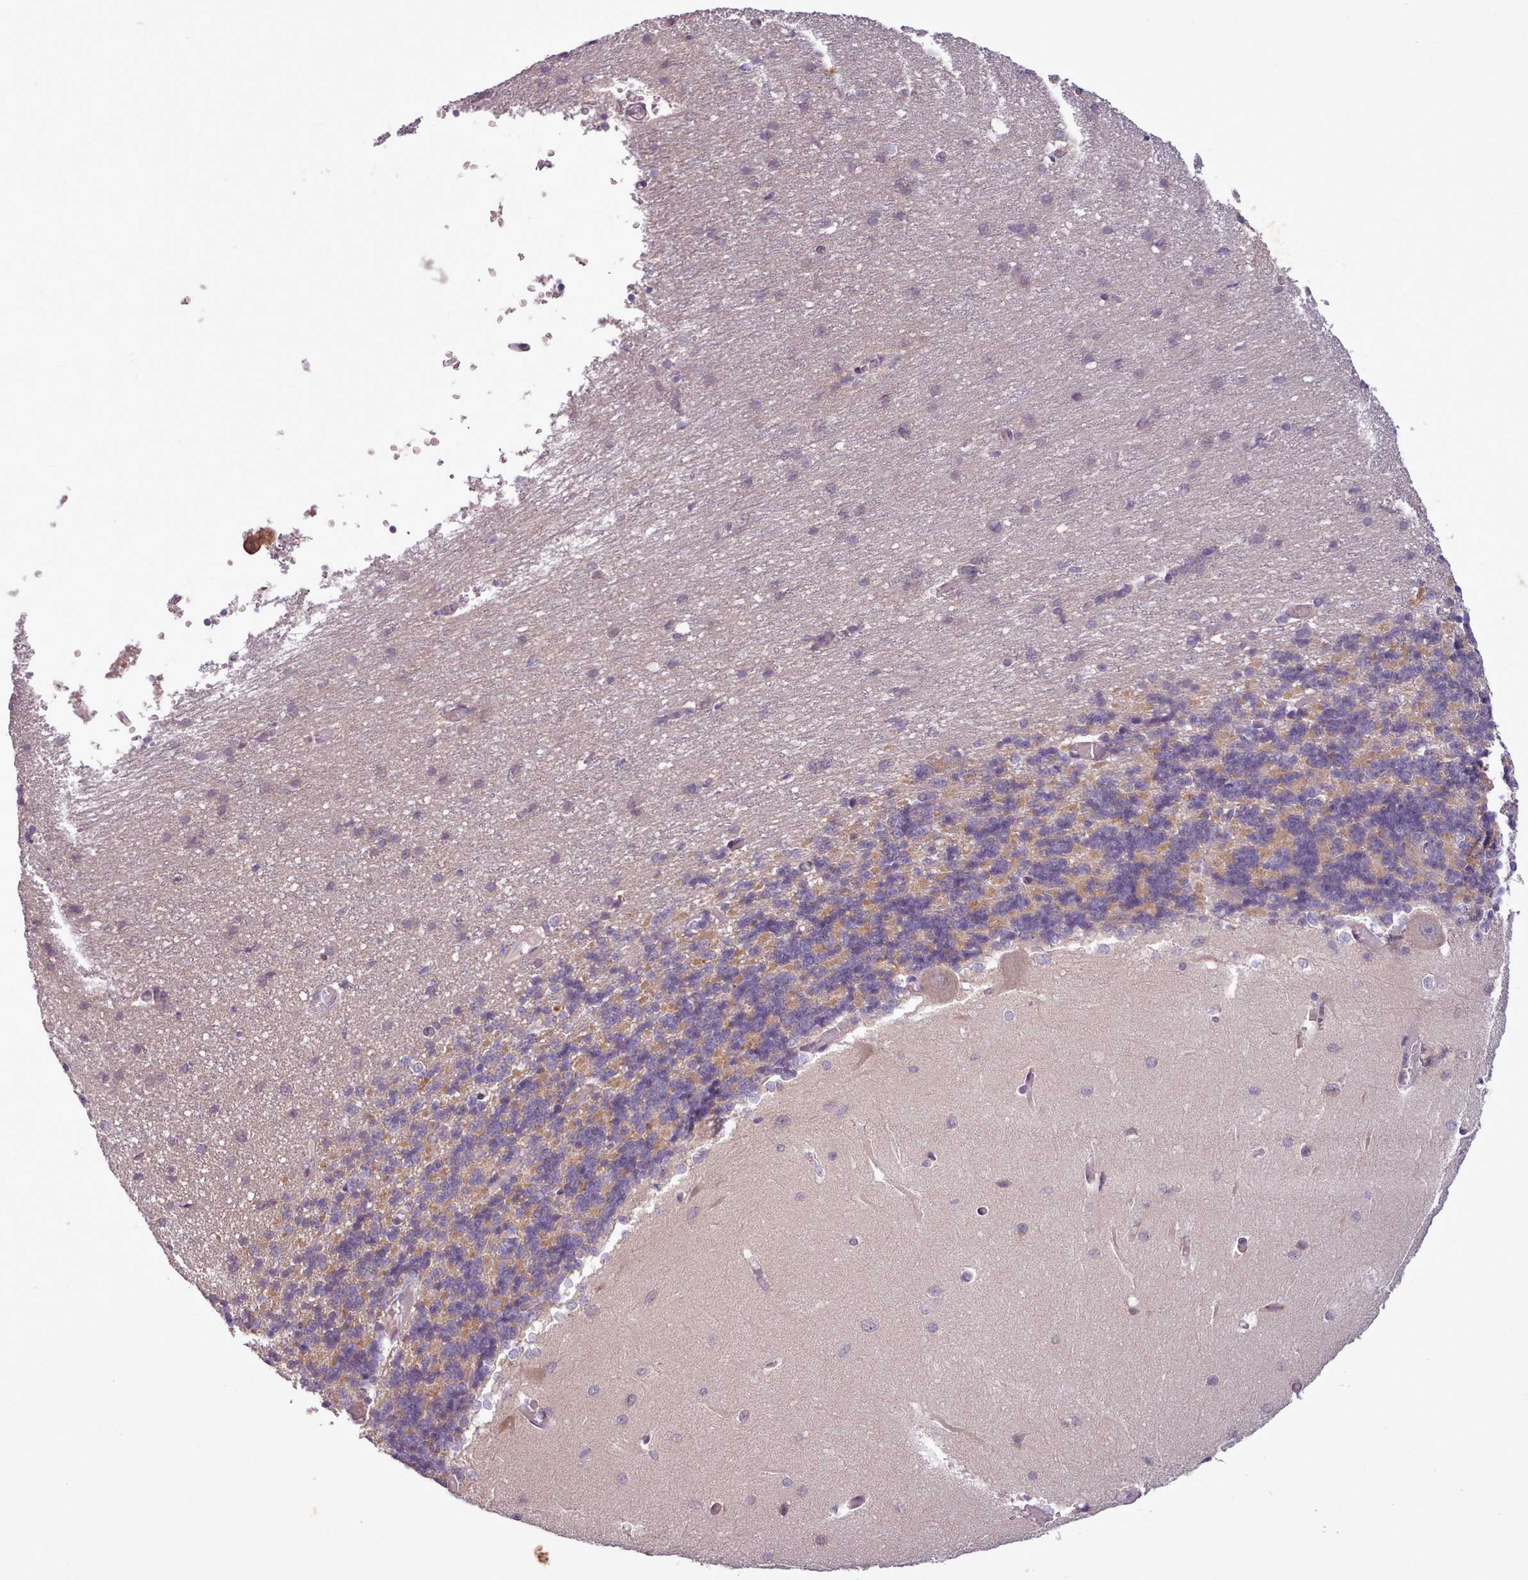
{"staining": {"intensity": "moderate", "quantity": "<25%", "location": "cytoplasmic/membranous"}, "tissue": "cerebellum", "cell_type": "Cells in granular layer", "image_type": "normal", "snomed": [{"axis": "morphology", "description": "Normal tissue, NOS"}, {"axis": "topography", "description": "Cerebellum"}], "caption": "This micrograph displays normal cerebellum stained with IHC to label a protein in brown. The cytoplasmic/membranous of cells in granular layer show moderate positivity for the protein. Nuclei are counter-stained blue.", "gene": "NMRK1", "patient": {"sex": "male", "age": 37}}